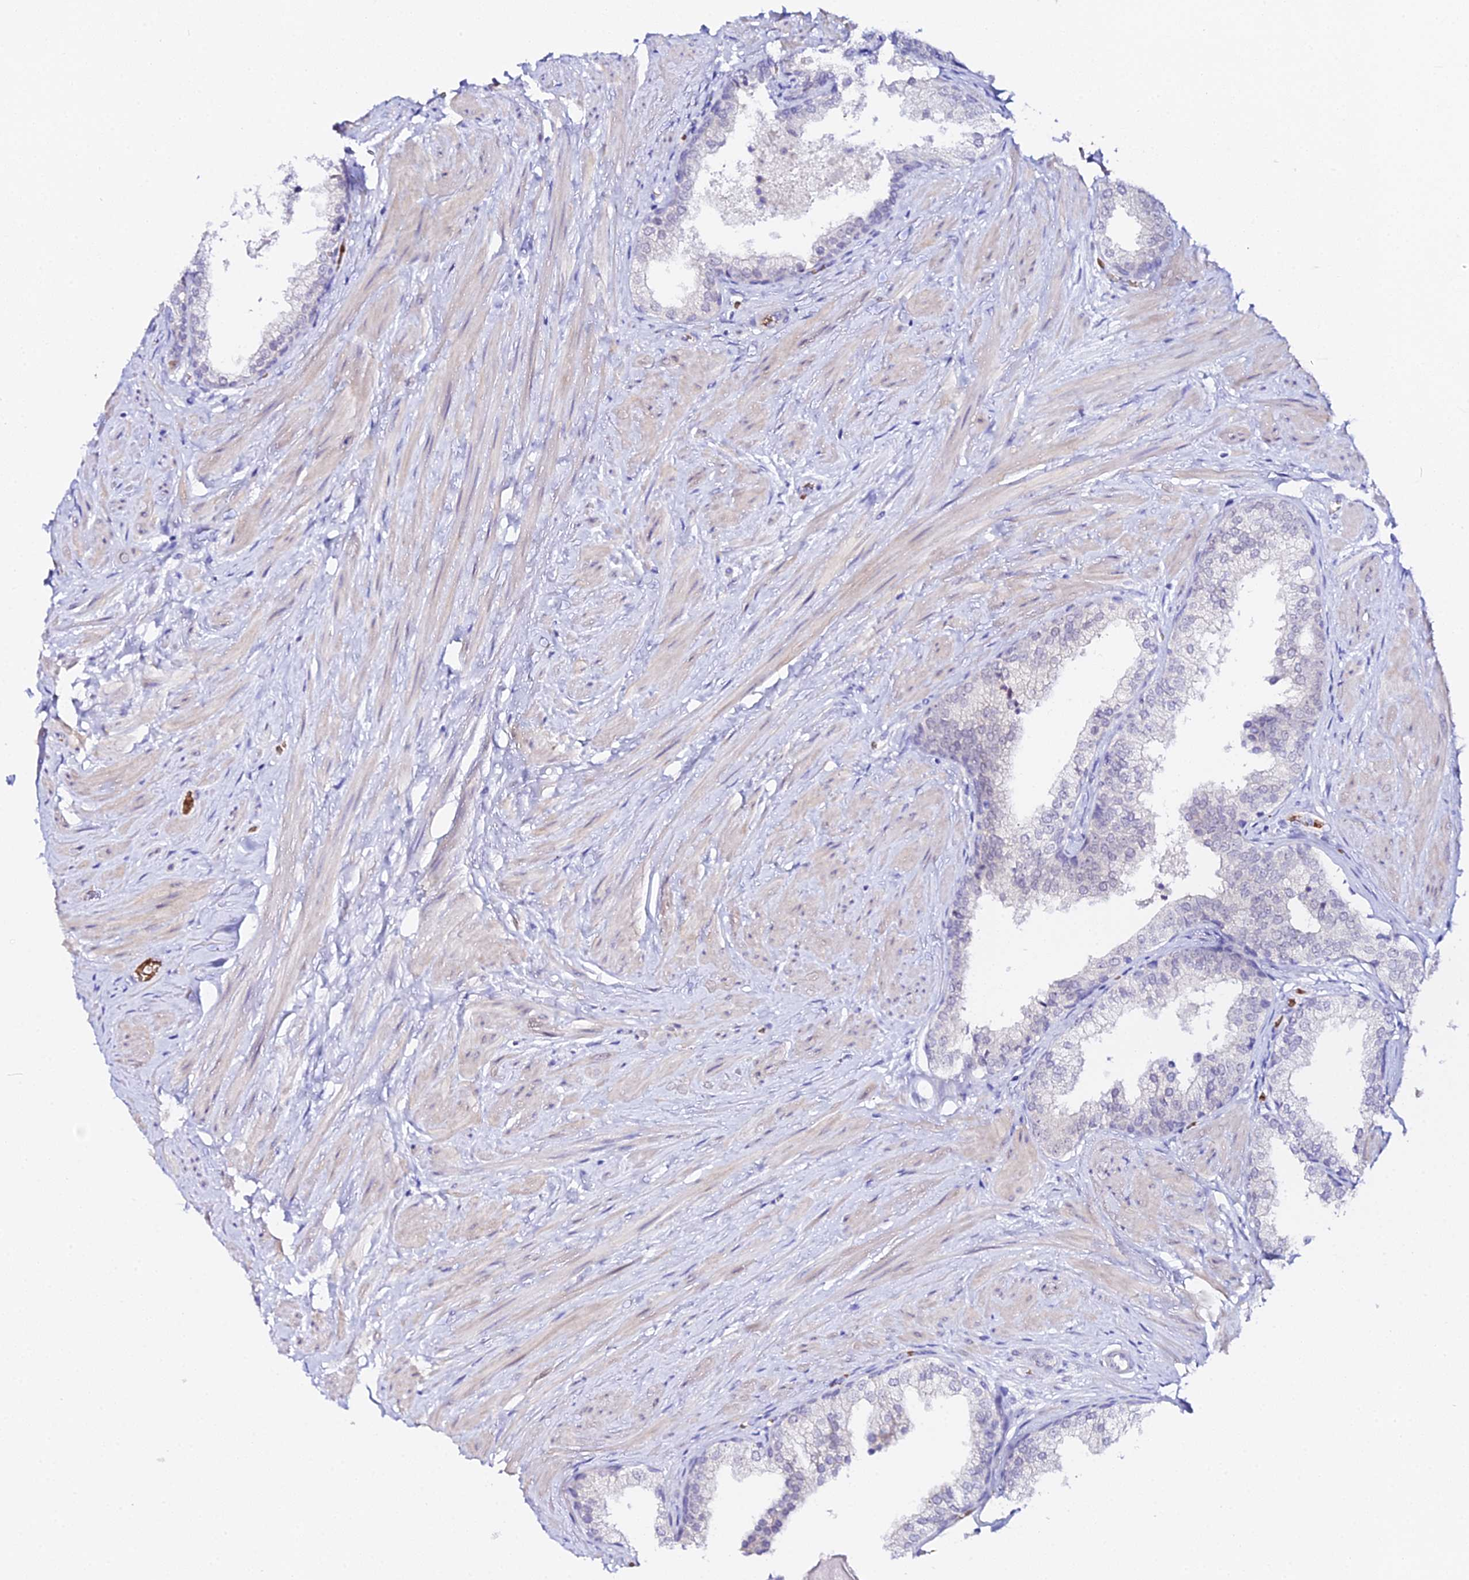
{"staining": {"intensity": "negative", "quantity": "none", "location": "none"}, "tissue": "prostate", "cell_type": "Glandular cells", "image_type": "normal", "snomed": [{"axis": "morphology", "description": "Normal tissue, NOS"}, {"axis": "topography", "description": "Prostate"}], "caption": "DAB immunohistochemical staining of unremarkable human prostate displays no significant staining in glandular cells.", "gene": "CFAP45", "patient": {"sex": "male", "age": 48}}